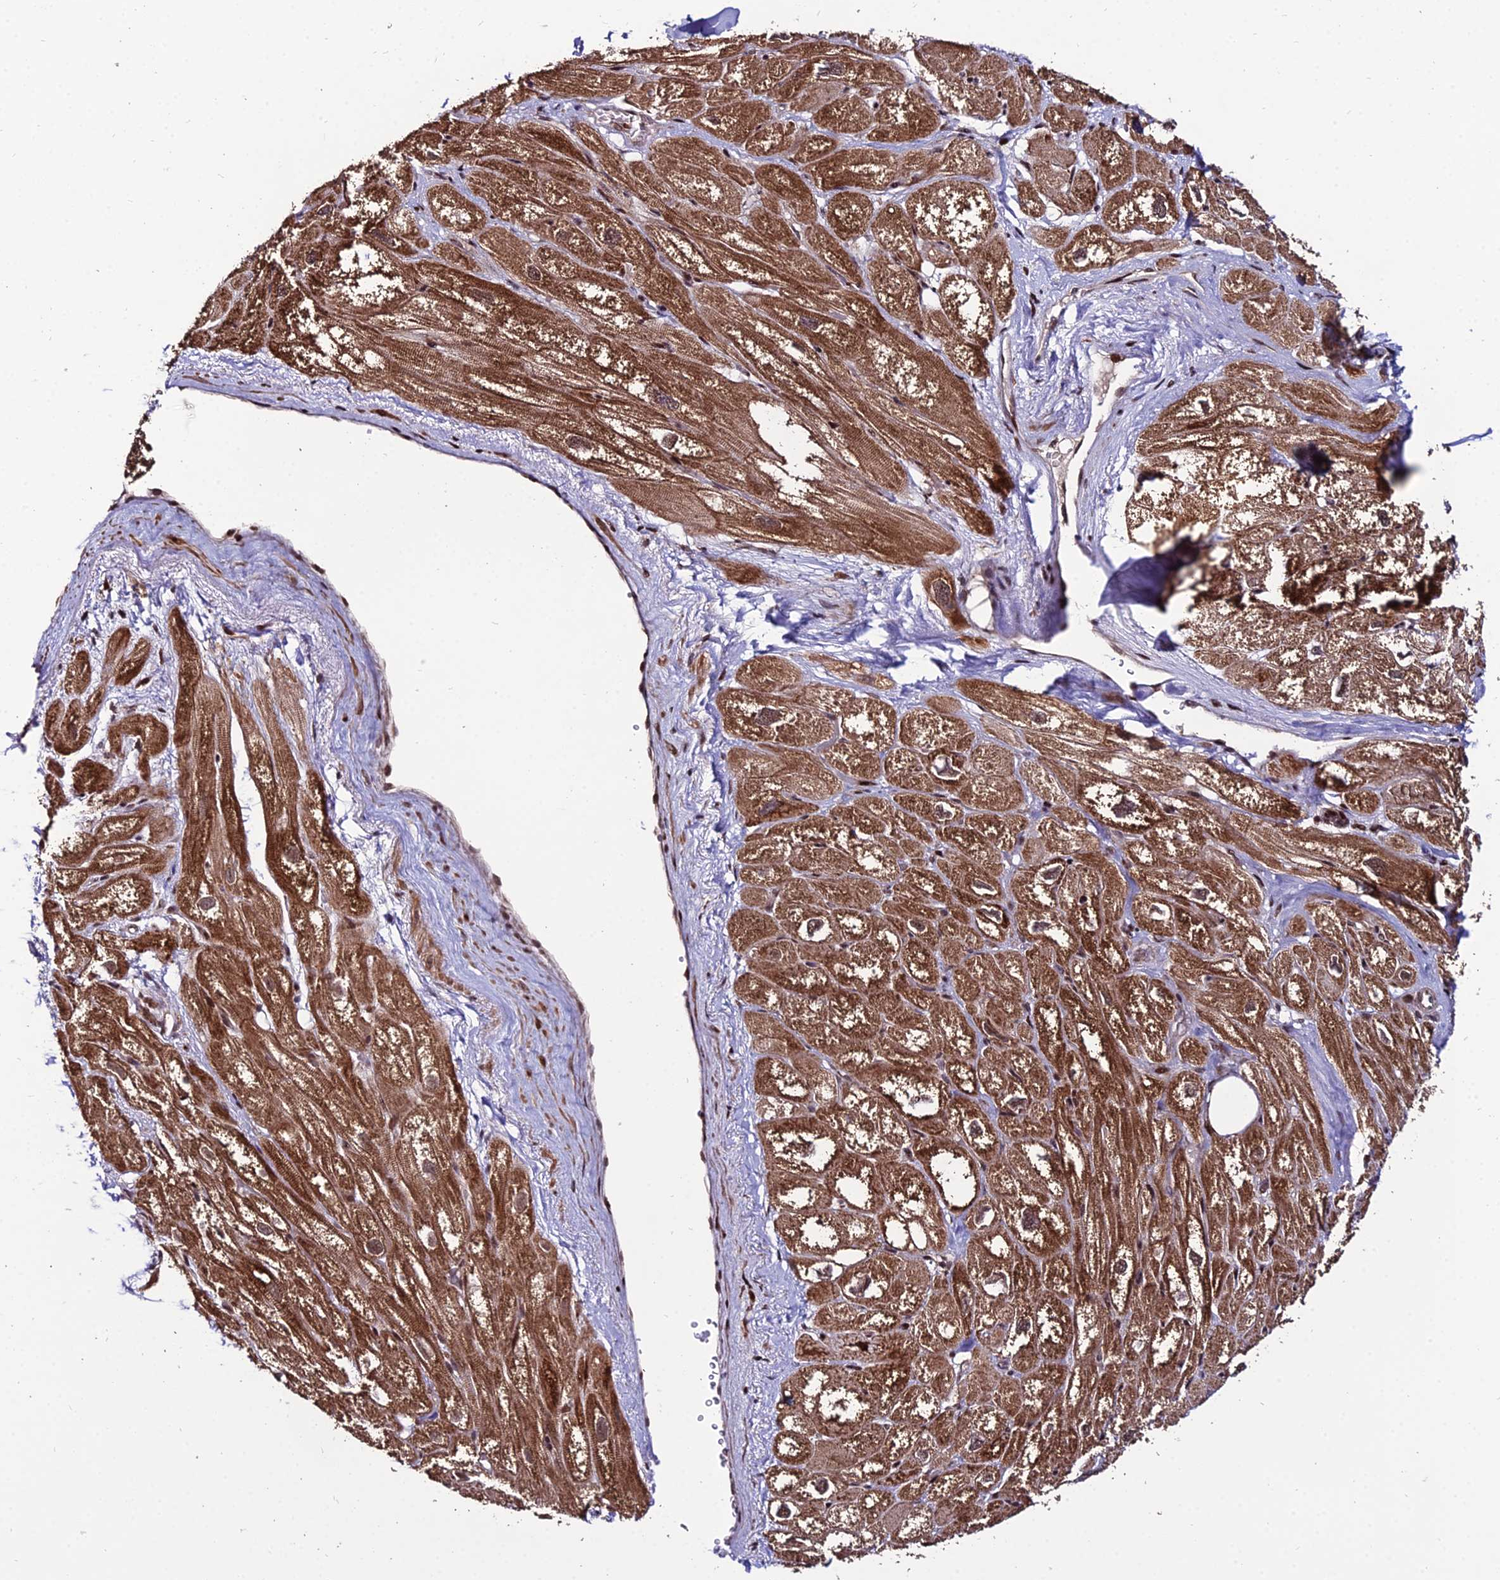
{"staining": {"intensity": "moderate", "quantity": ">75%", "location": "cytoplasmic/membranous"}, "tissue": "heart muscle", "cell_type": "Cardiomyocytes", "image_type": "normal", "snomed": [{"axis": "morphology", "description": "Normal tissue, NOS"}, {"axis": "topography", "description": "Heart"}], "caption": "A brown stain labels moderate cytoplasmic/membranous staining of a protein in cardiomyocytes of normal human heart muscle.", "gene": "CIB3", "patient": {"sex": "male", "age": 50}}